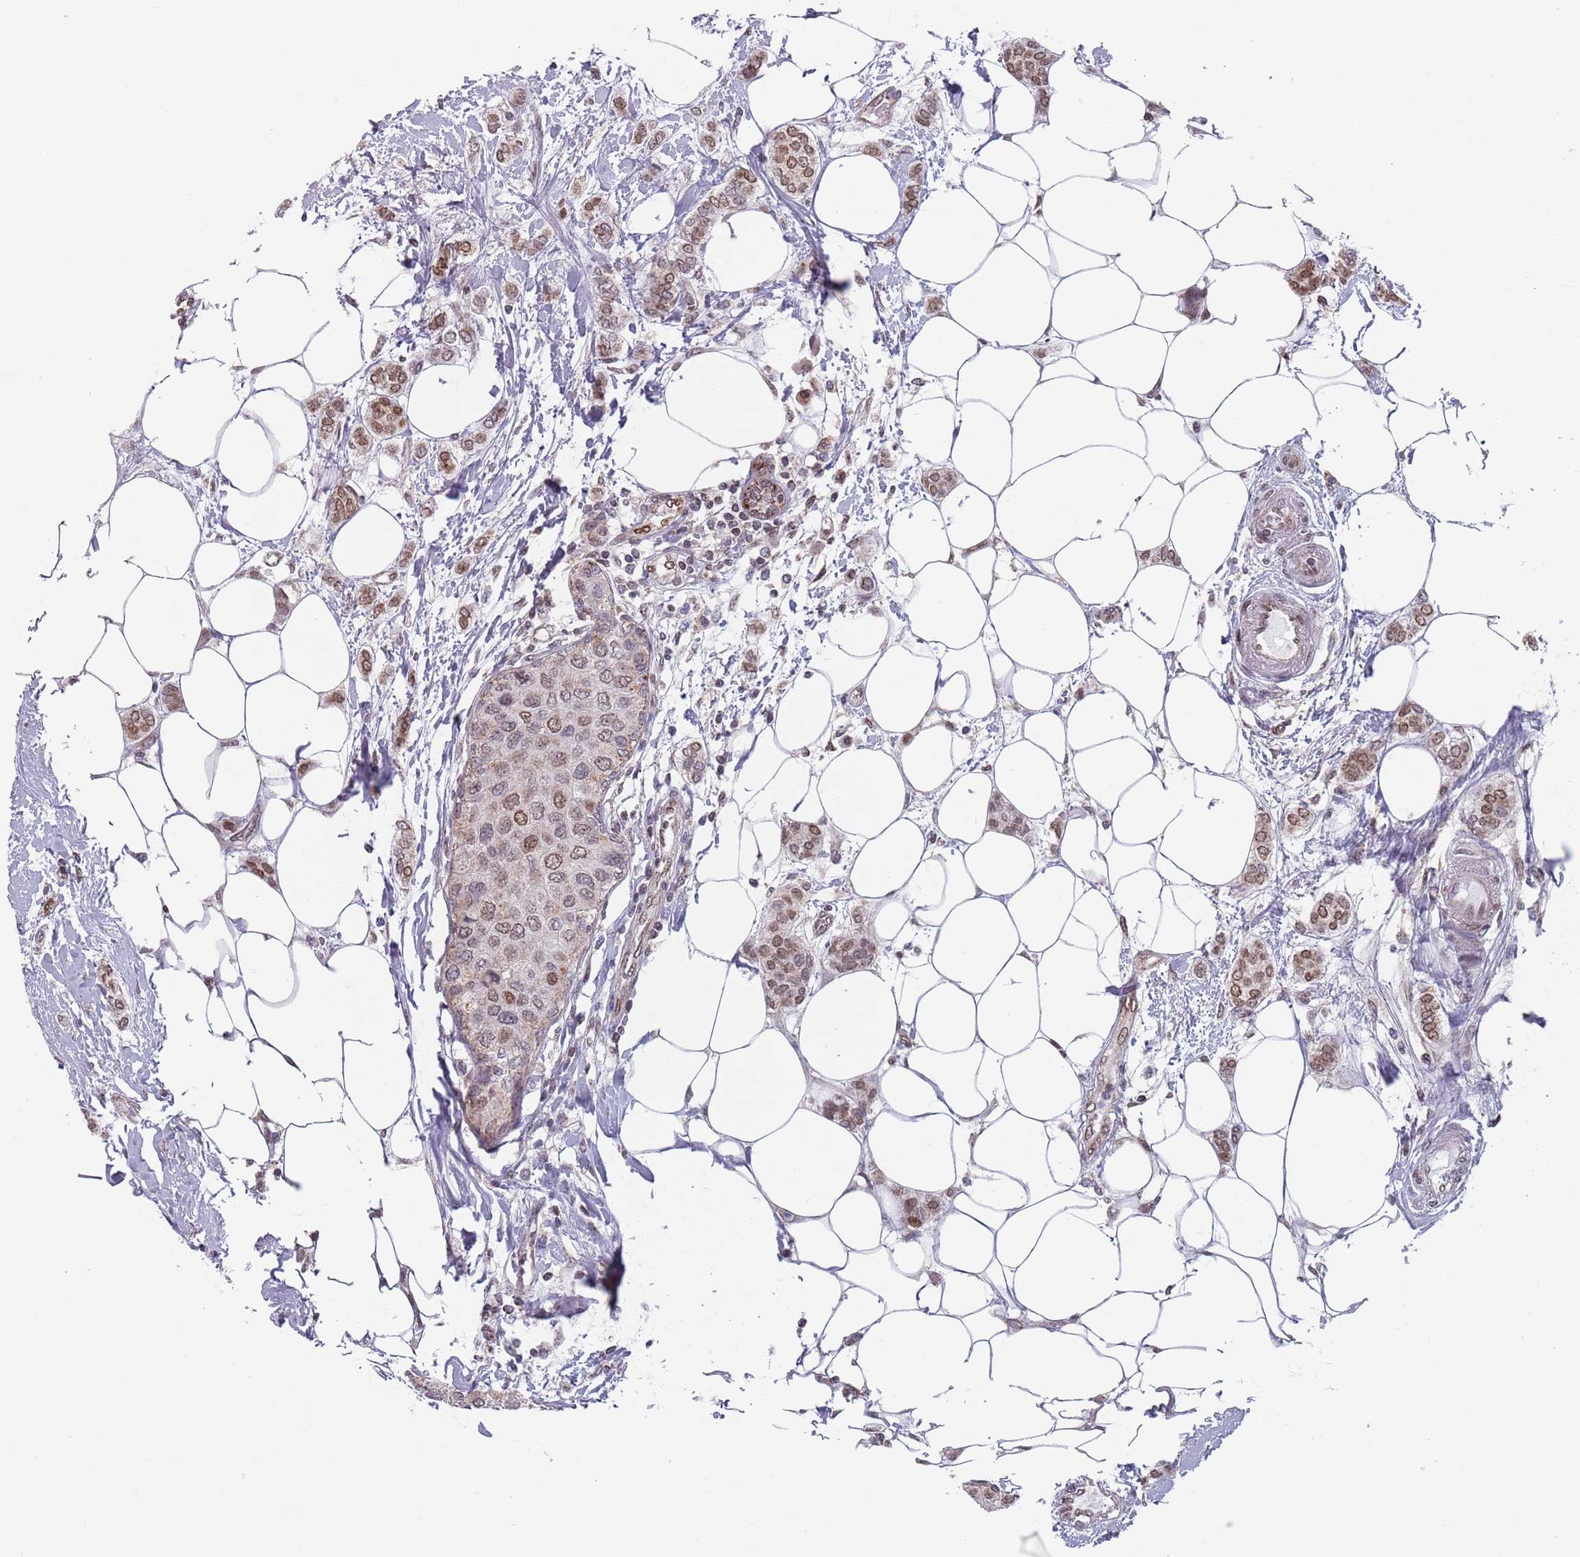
{"staining": {"intensity": "moderate", "quantity": ">75%", "location": "nuclear"}, "tissue": "breast cancer", "cell_type": "Tumor cells", "image_type": "cancer", "snomed": [{"axis": "morphology", "description": "Duct carcinoma"}, {"axis": "topography", "description": "Breast"}], "caption": "A photomicrograph of intraductal carcinoma (breast) stained for a protein exhibits moderate nuclear brown staining in tumor cells. Using DAB (3,3'-diaminobenzidine) (brown) and hematoxylin (blue) stains, captured at high magnification using brightfield microscopy.", "gene": "MFSD12", "patient": {"sex": "female", "age": 72}}